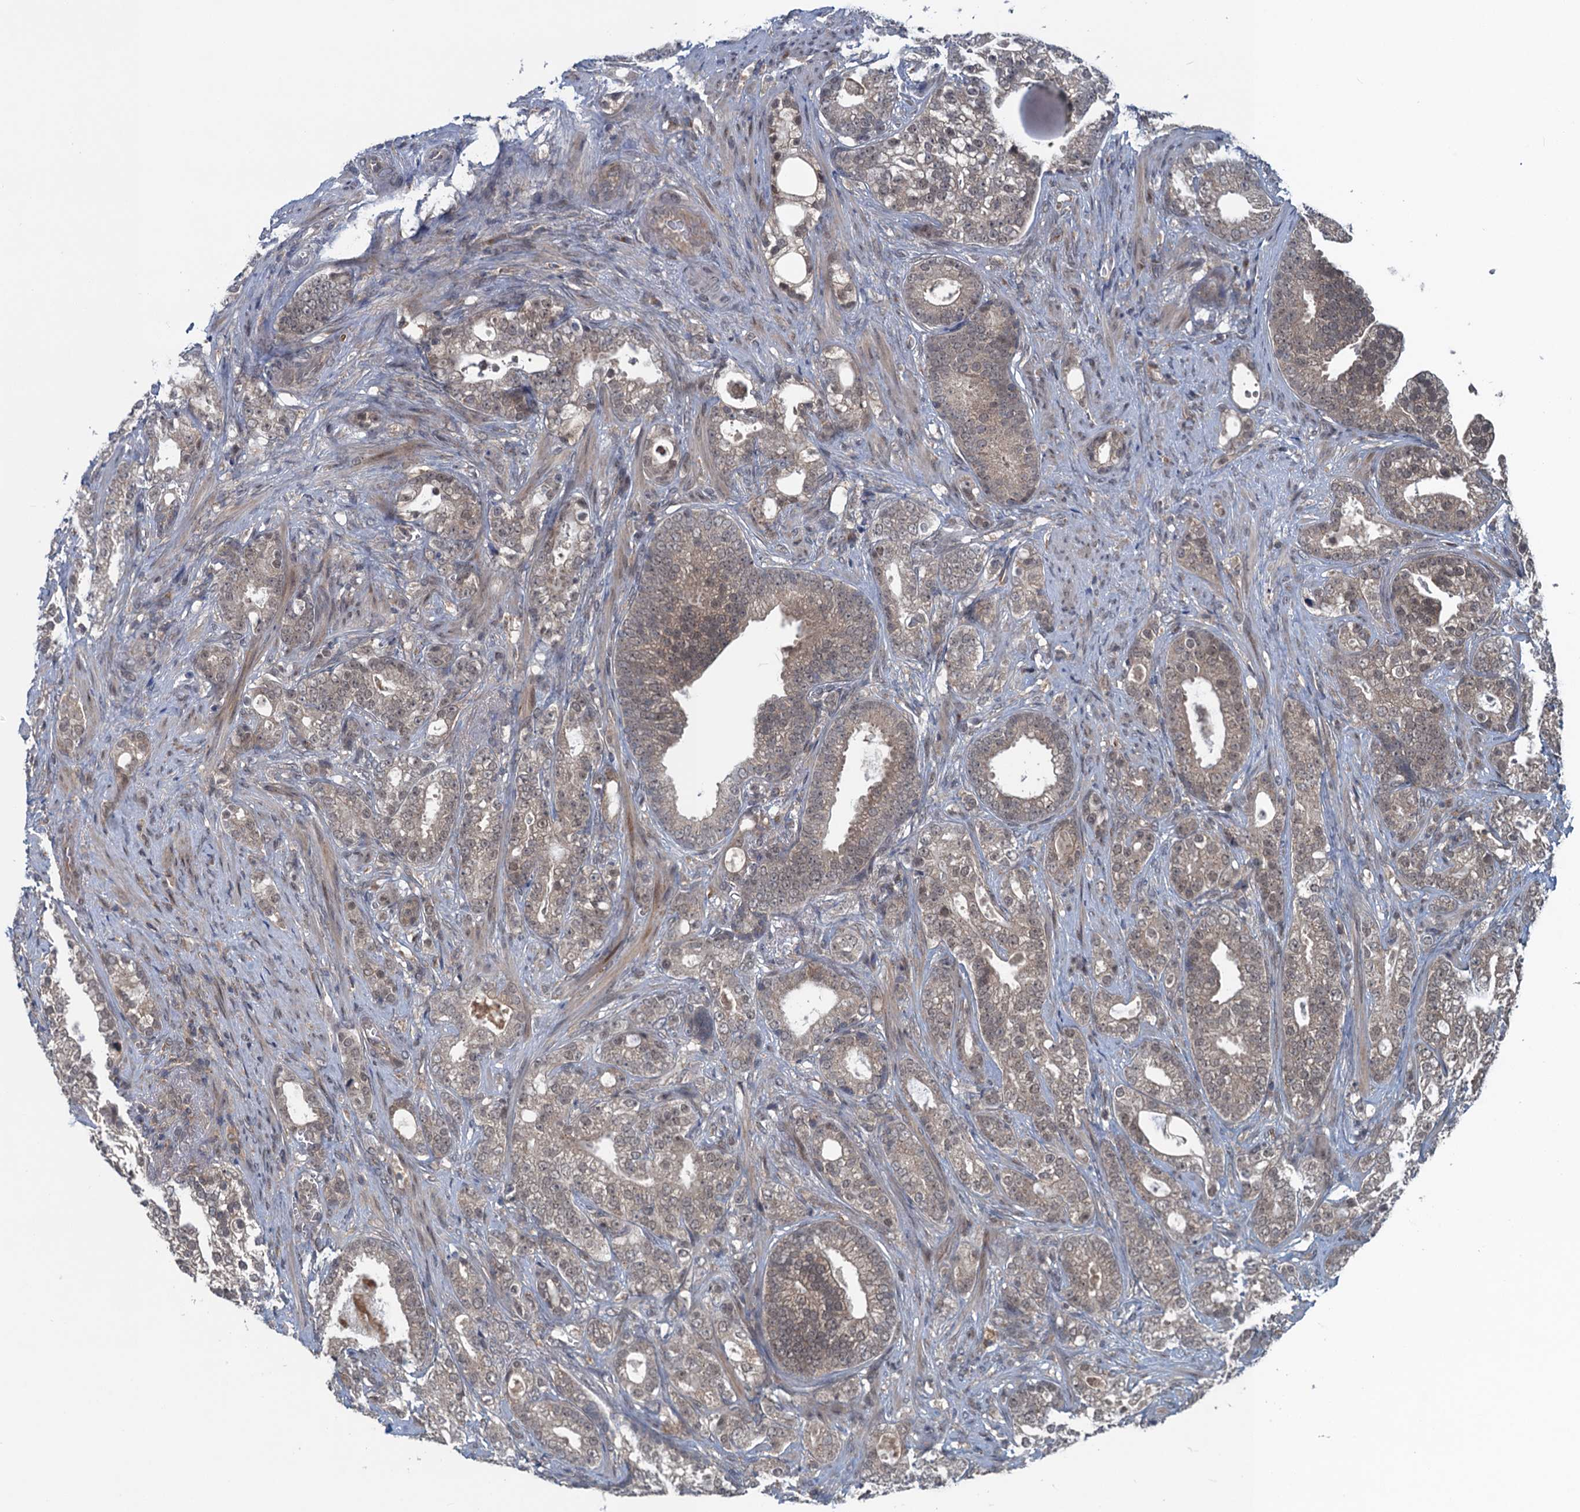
{"staining": {"intensity": "weak", "quantity": ">75%", "location": "cytoplasmic/membranous,nuclear"}, "tissue": "prostate cancer", "cell_type": "Tumor cells", "image_type": "cancer", "snomed": [{"axis": "morphology", "description": "Adenocarcinoma, High grade"}, {"axis": "topography", "description": "Prostate and seminal vesicle, NOS"}], "caption": "There is low levels of weak cytoplasmic/membranous and nuclear positivity in tumor cells of prostate cancer, as demonstrated by immunohistochemical staining (brown color).", "gene": "RNF165", "patient": {"sex": "male", "age": 67}}